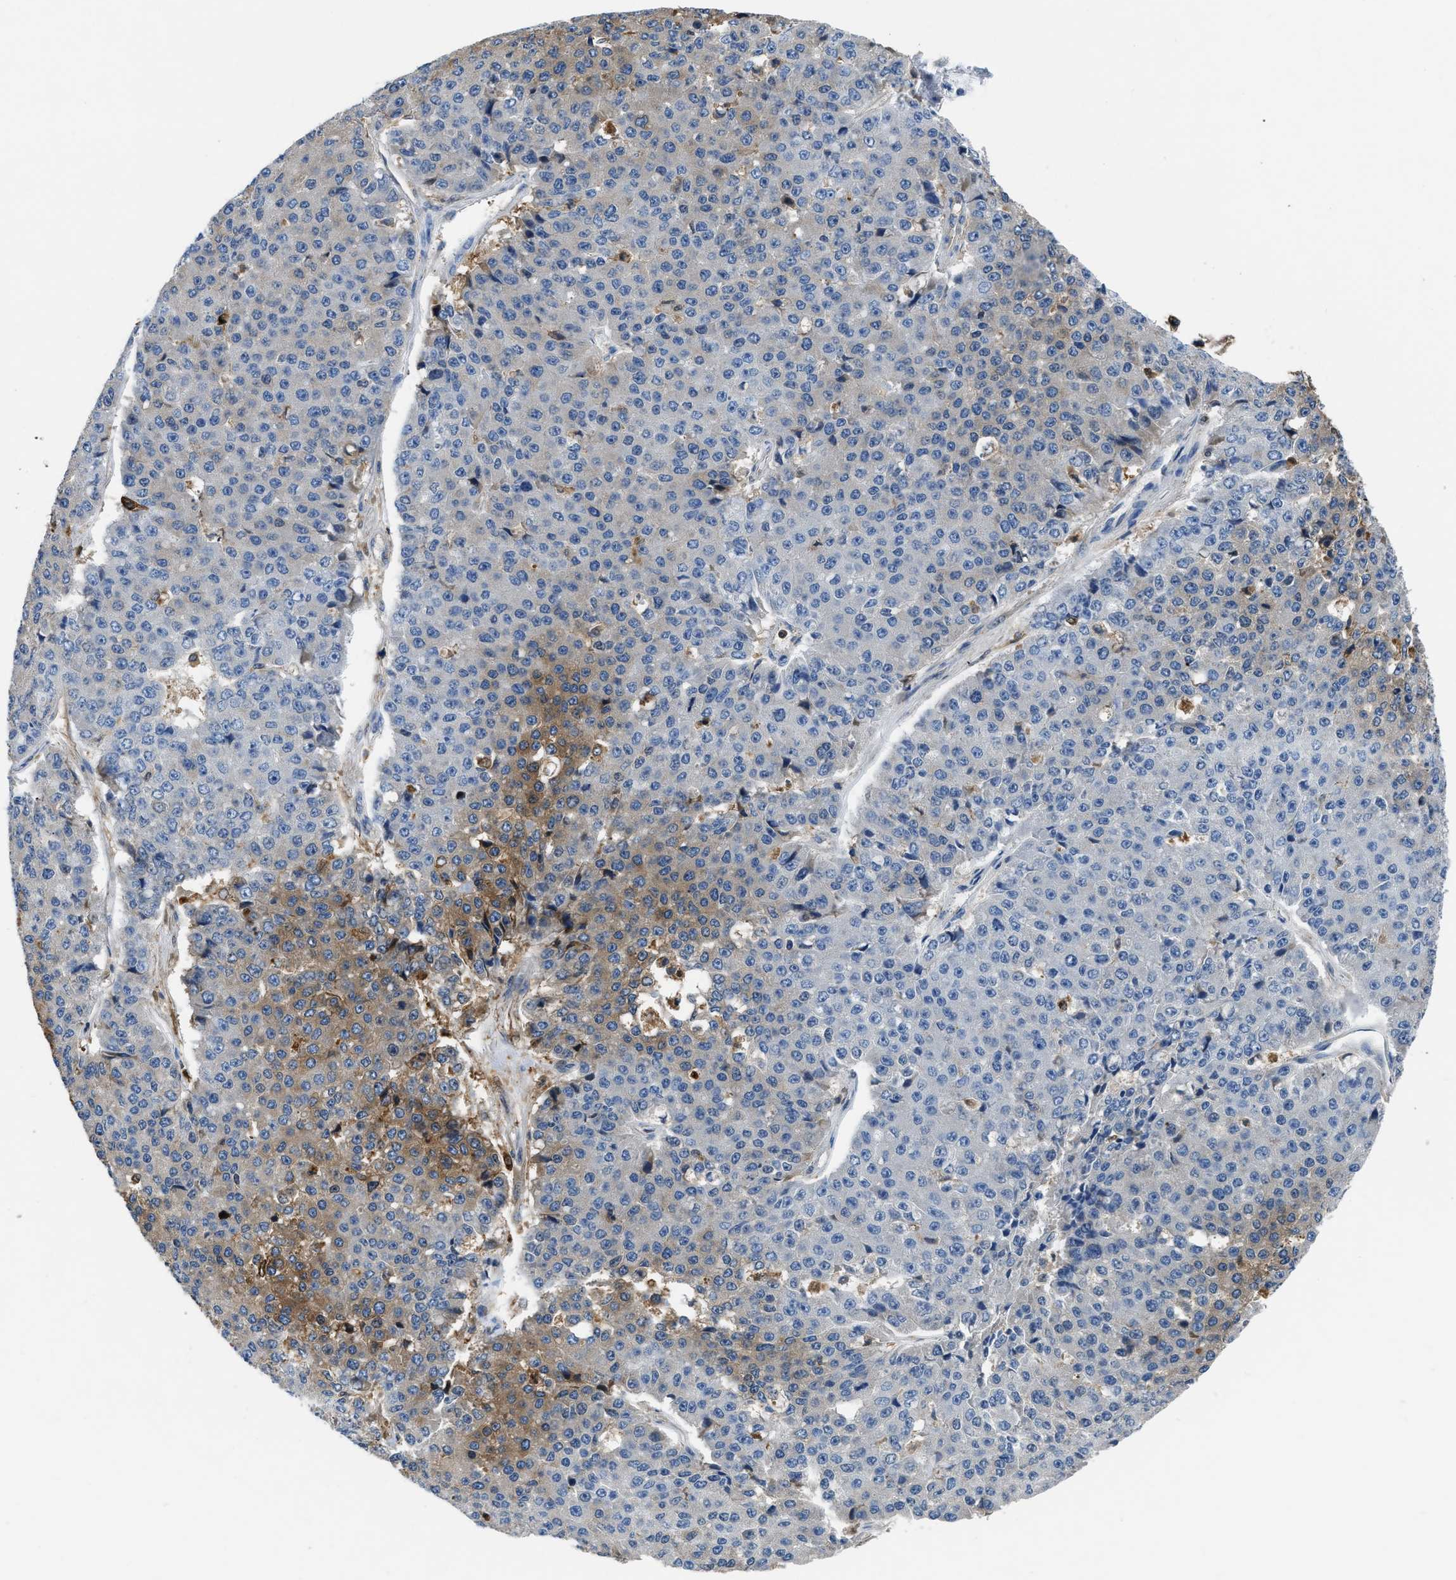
{"staining": {"intensity": "moderate", "quantity": "<25%", "location": "cytoplasmic/membranous"}, "tissue": "pancreatic cancer", "cell_type": "Tumor cells", "image_type": "cancer", "snomed": [{"axis": "morphology", "description": "Adenocarcinoma, NOS"}, {"axis": "topography", "description": "Pancreas"}], "caption": "Immunohistochemistry staining of adenocarcinoma (pancreatic), which displays low levels of moderate cytoplasmic/membranous expression in about <25% of tumor cells indicating moderate cytoplasmic/membranous protein expression. The staining was performed using DAB (brown) for protein detection and nuclei were counterstained in hematoxylin (blue).", "gene": "PKM", "patient": {"sex": "male", "age": 50}}